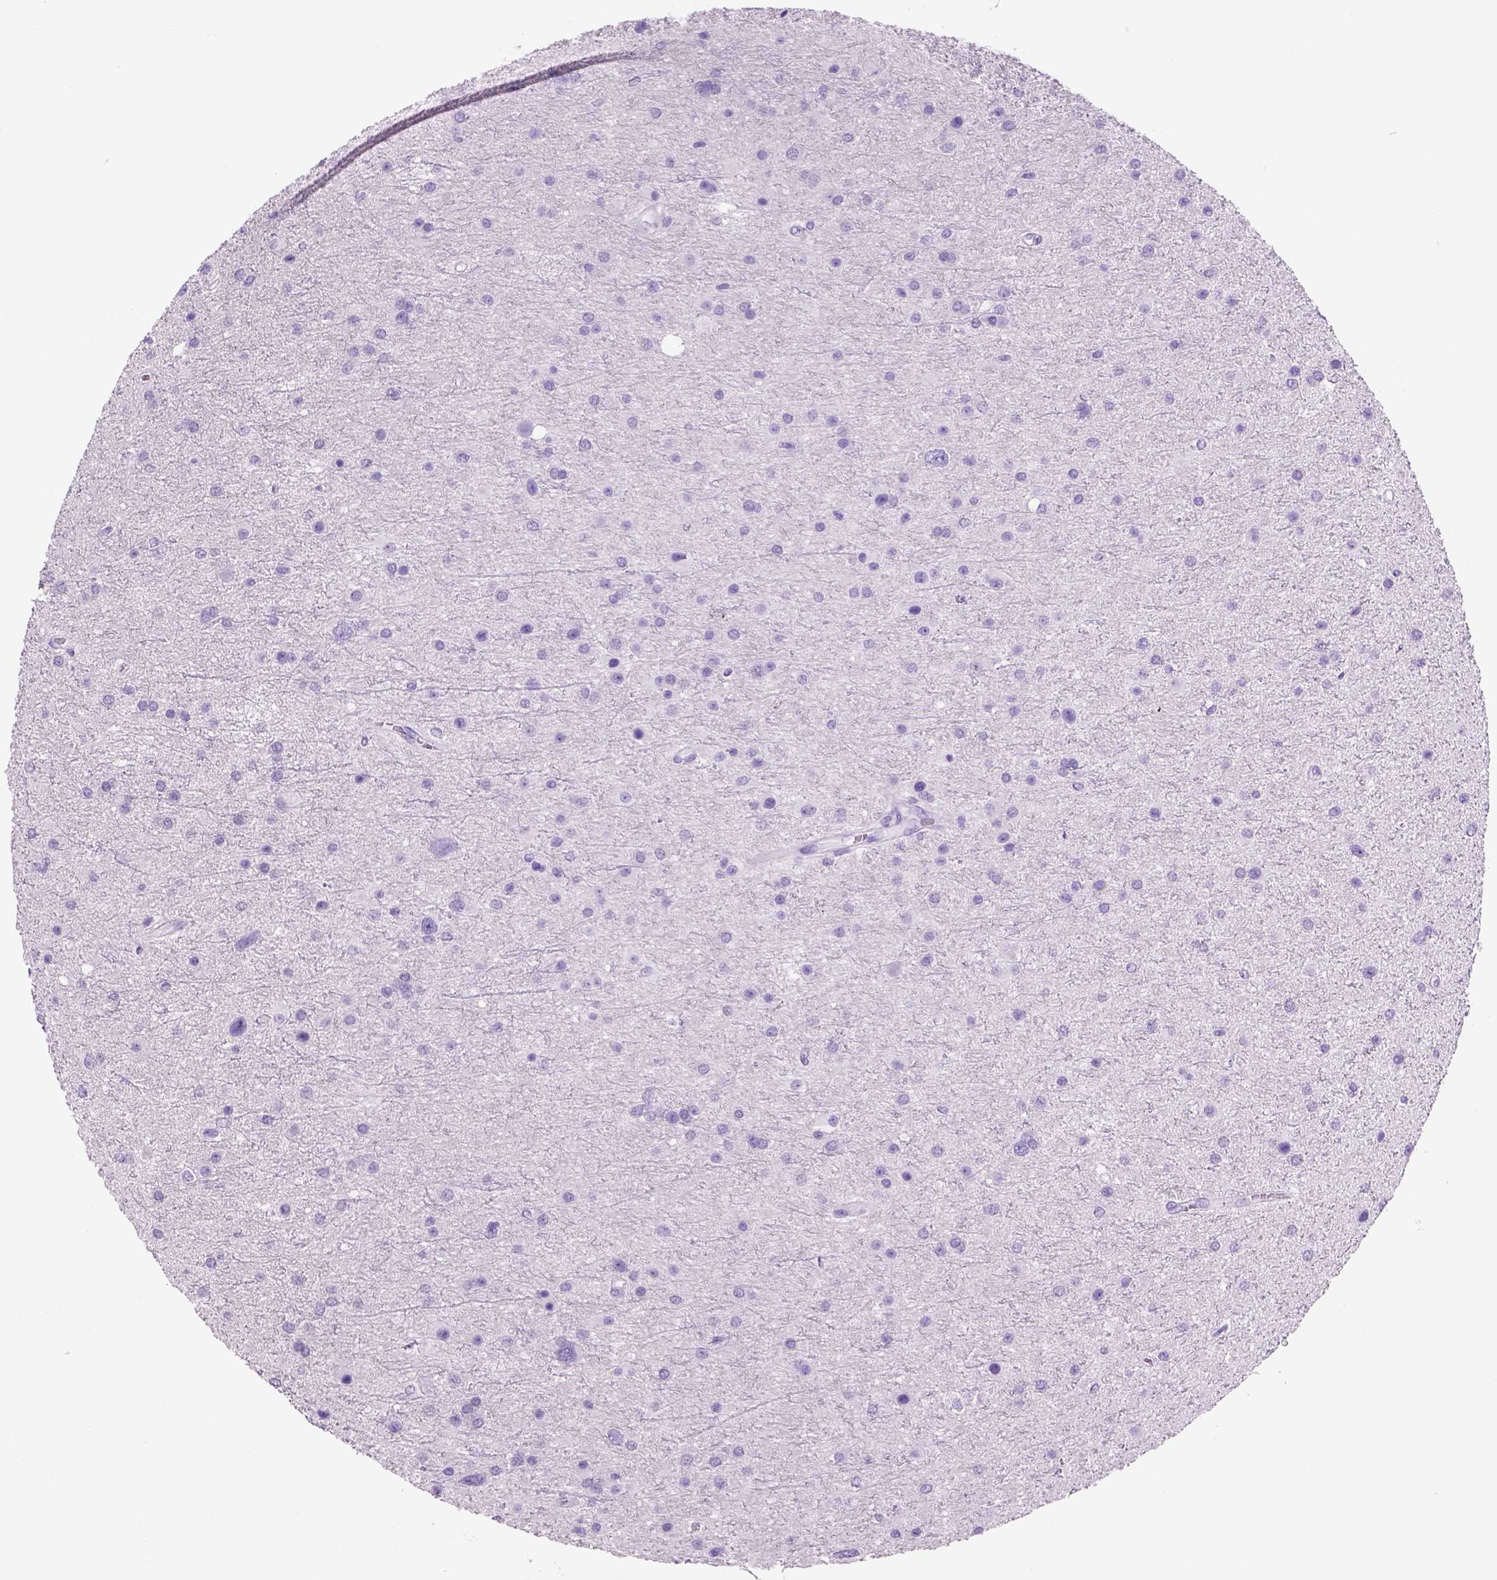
{"staining": {"intensity": "negative", "quantity": "none", "location": "none"}, "tissue": "glioma", "cell_type": "Tumor cells", "image_type": "cancer", "snomed": [{"axis": "morphology", "description": "Glioma, malignant, Low grade"}, {"axis": "topography", "description": "Brain"}], "caption": "Immunohistochemical staining of glioma displays no significant positivity in tumor cells.", "gene": "HHIPL2", "patient": {"sex": "female", "age": 32}}